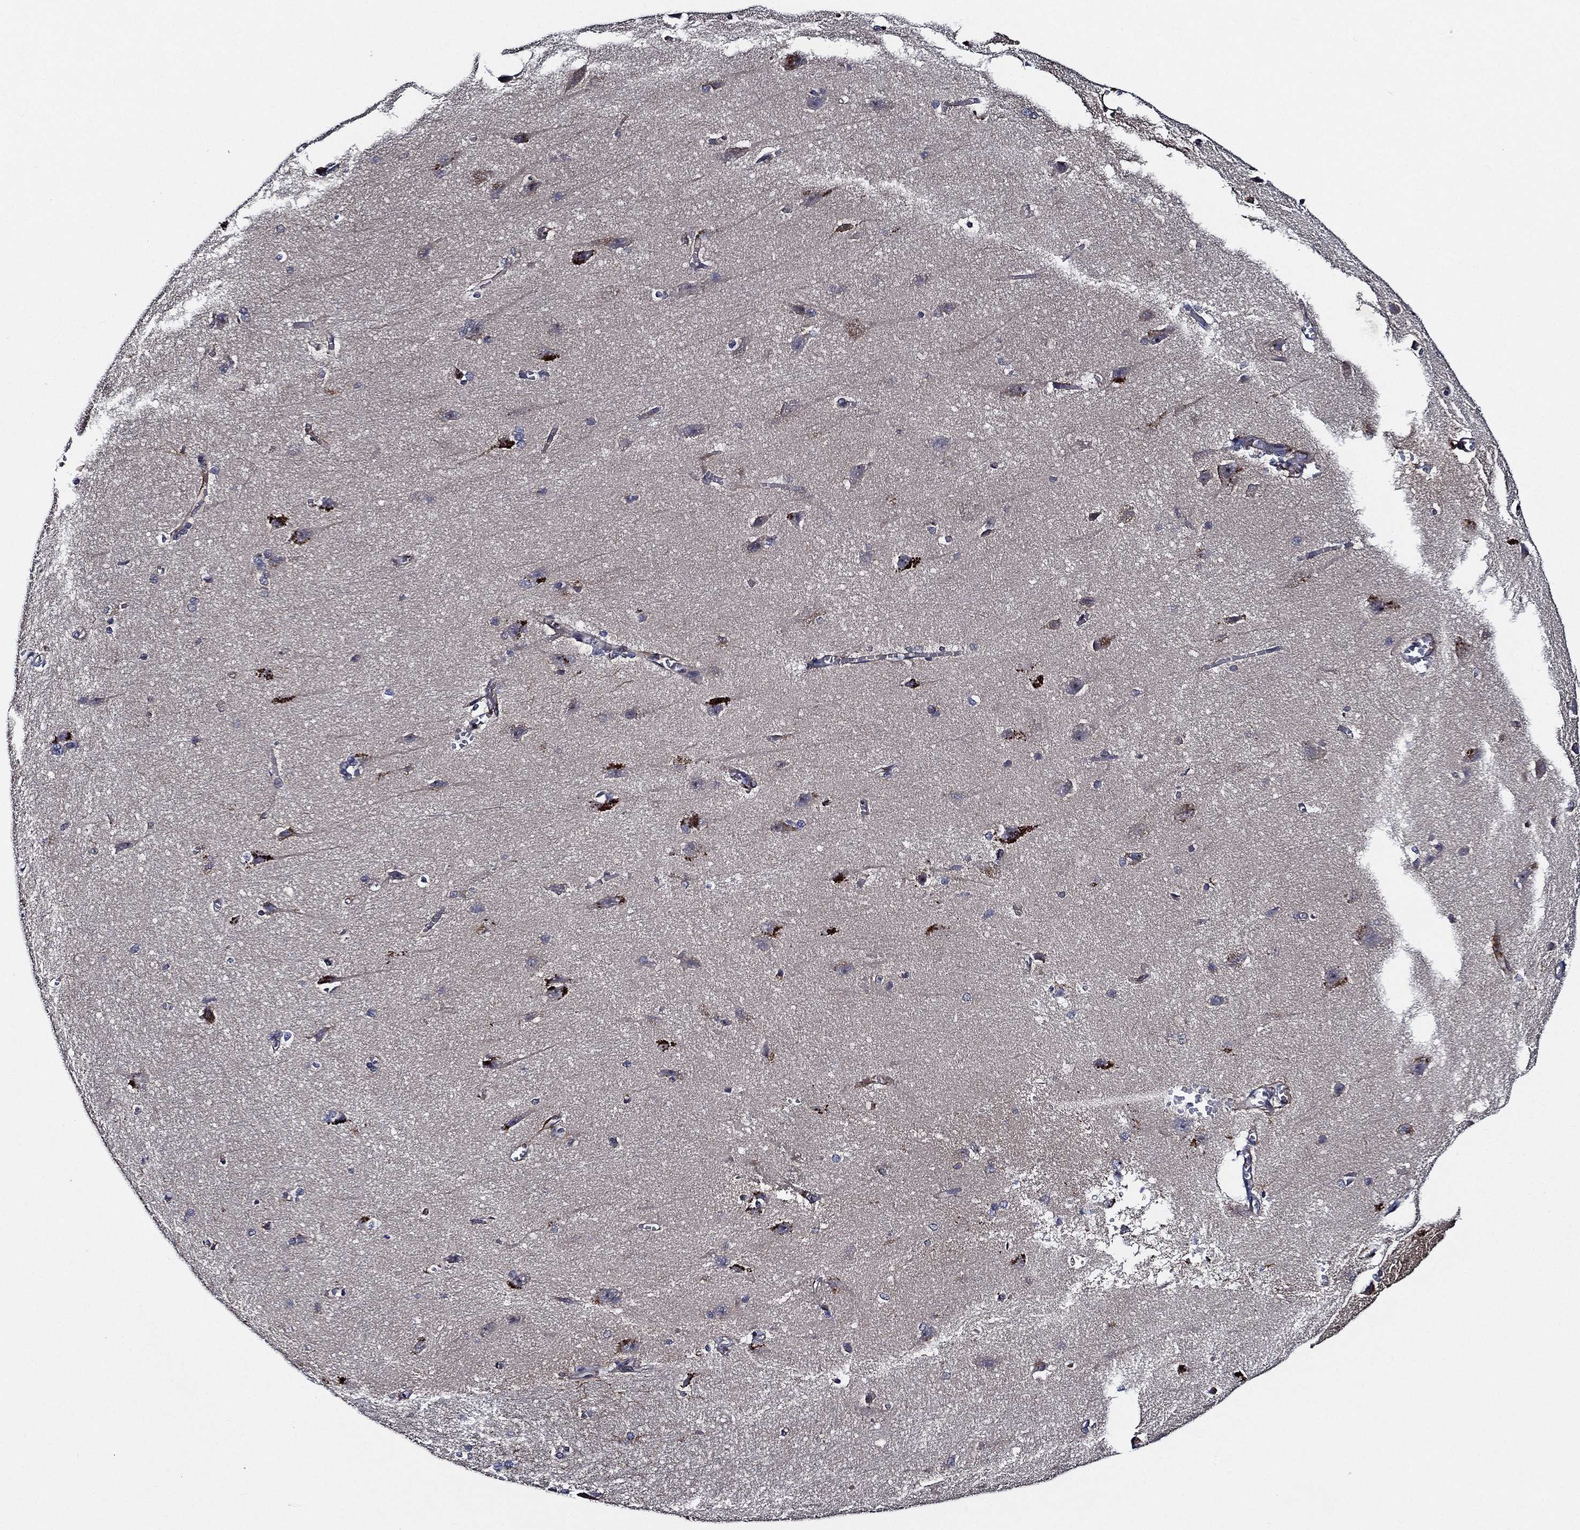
{"staining": {"intensity": "negative", "quantity": "none", "location": "none"}, "tissue": "cerebral cortex", "cell_type": "Endothelial cells", "image_type": "normal", "snomed": [{"axis": "morphology", "description": "Normal tissue, NOS"}, {"axis": "topography", "description": "Cerebral cortex"}], "caption": "Immunohistochemistry image of unremarkable cerebral cortex: human cerebral cortex stained with DAB (3,3'-diaminobenzidine) exhibits no significant protein staining in endothelial cells.", "gene": "KIF20B", "patient": {"sex": "male", "age": 37}}